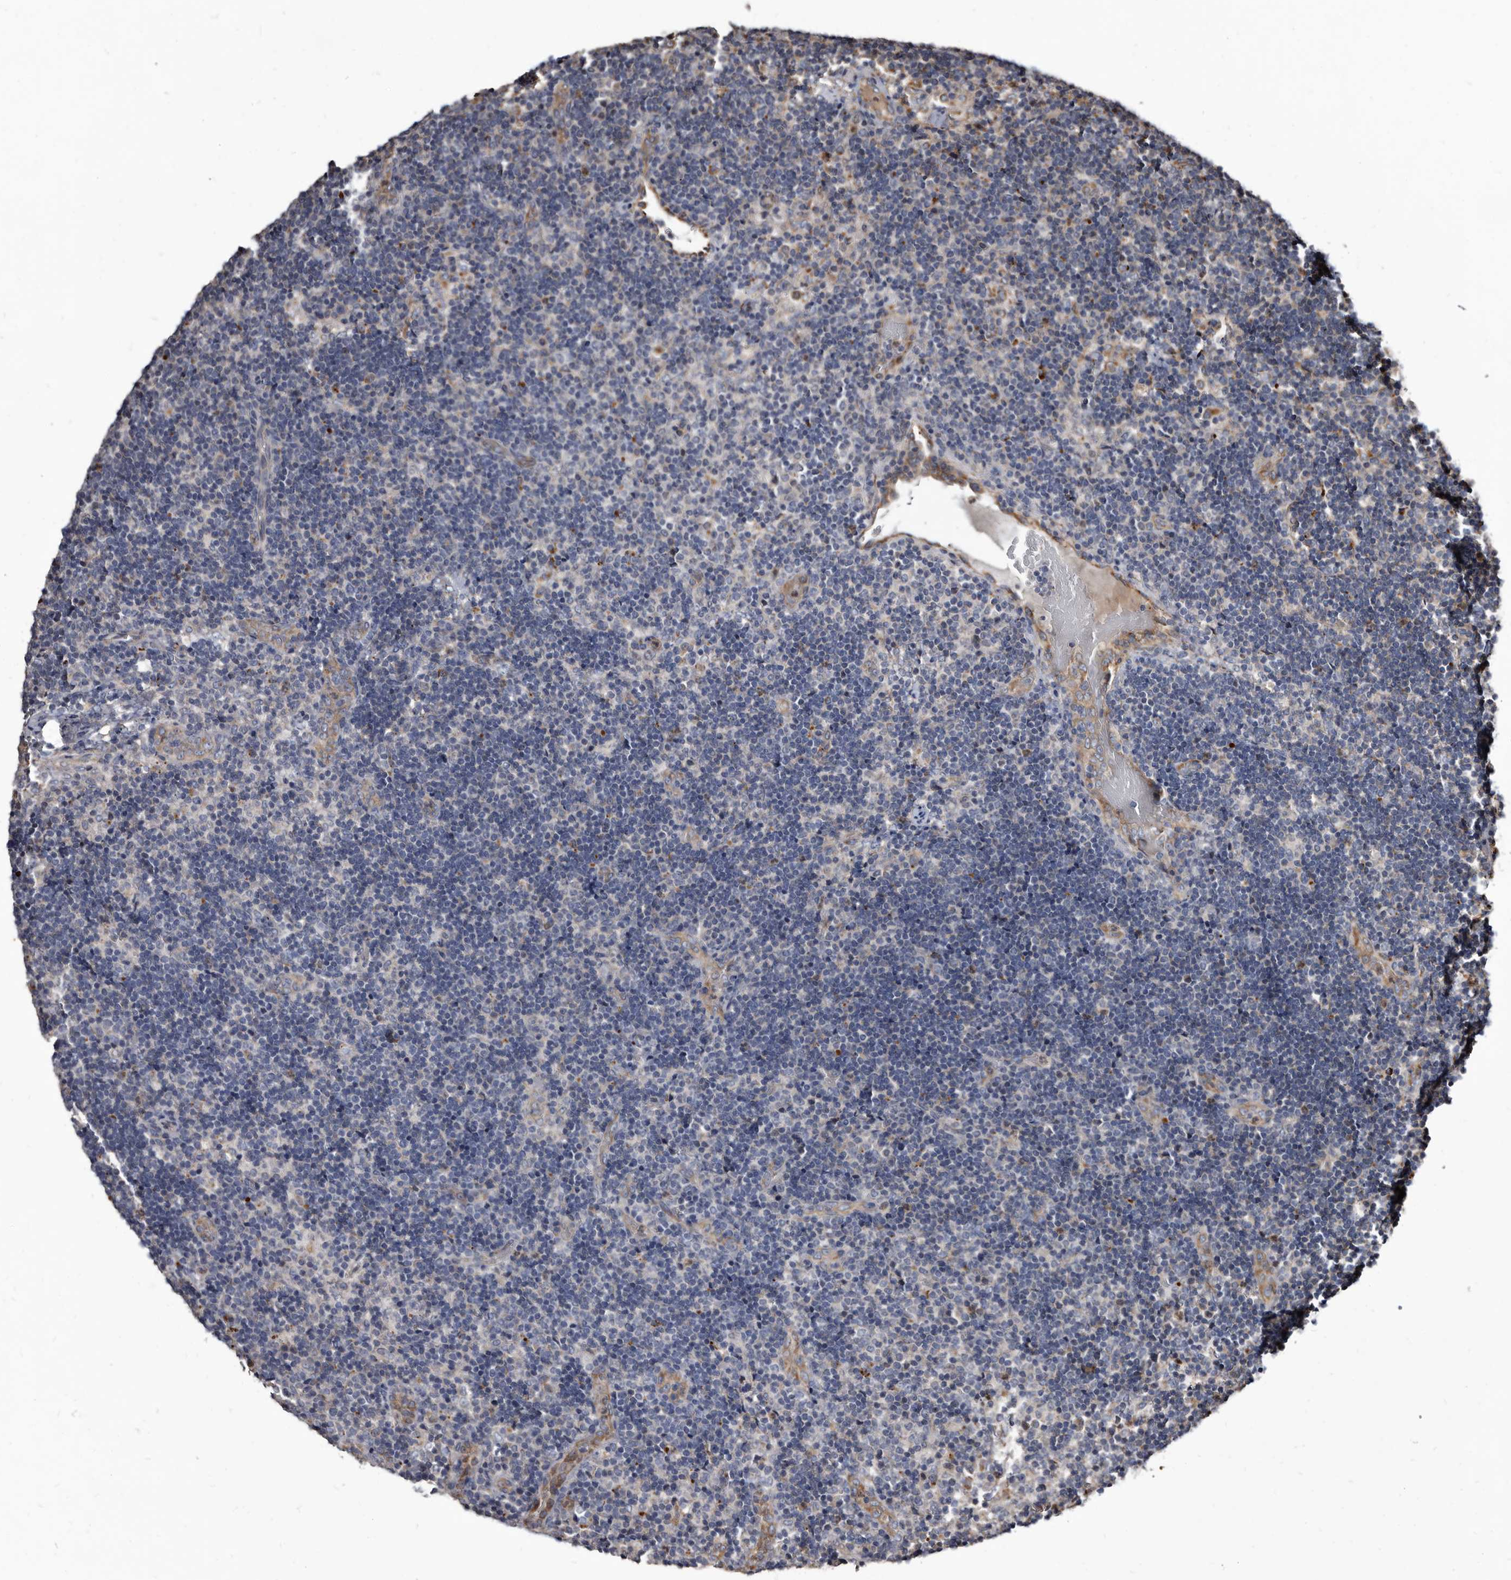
{"staining": {"intensity": "negative", "quantity": "none", "location": "none"}, "tissue": "lymph node", "cell_type": "Germinal center cells", "image_type": "normal", "snomed": [{"axis": "morphology", "description": "Normal tissue, NOS"}, {"axis": "topography", "description": "Lymph node"}], "caption": "Immunohistochemical staining of unremarkable human lymph node shows no significant positivity in germinal center cells. Nuclei are stained in blue.", "gene": "CTSA", "patient": {"sex": "female", "age": 22}}